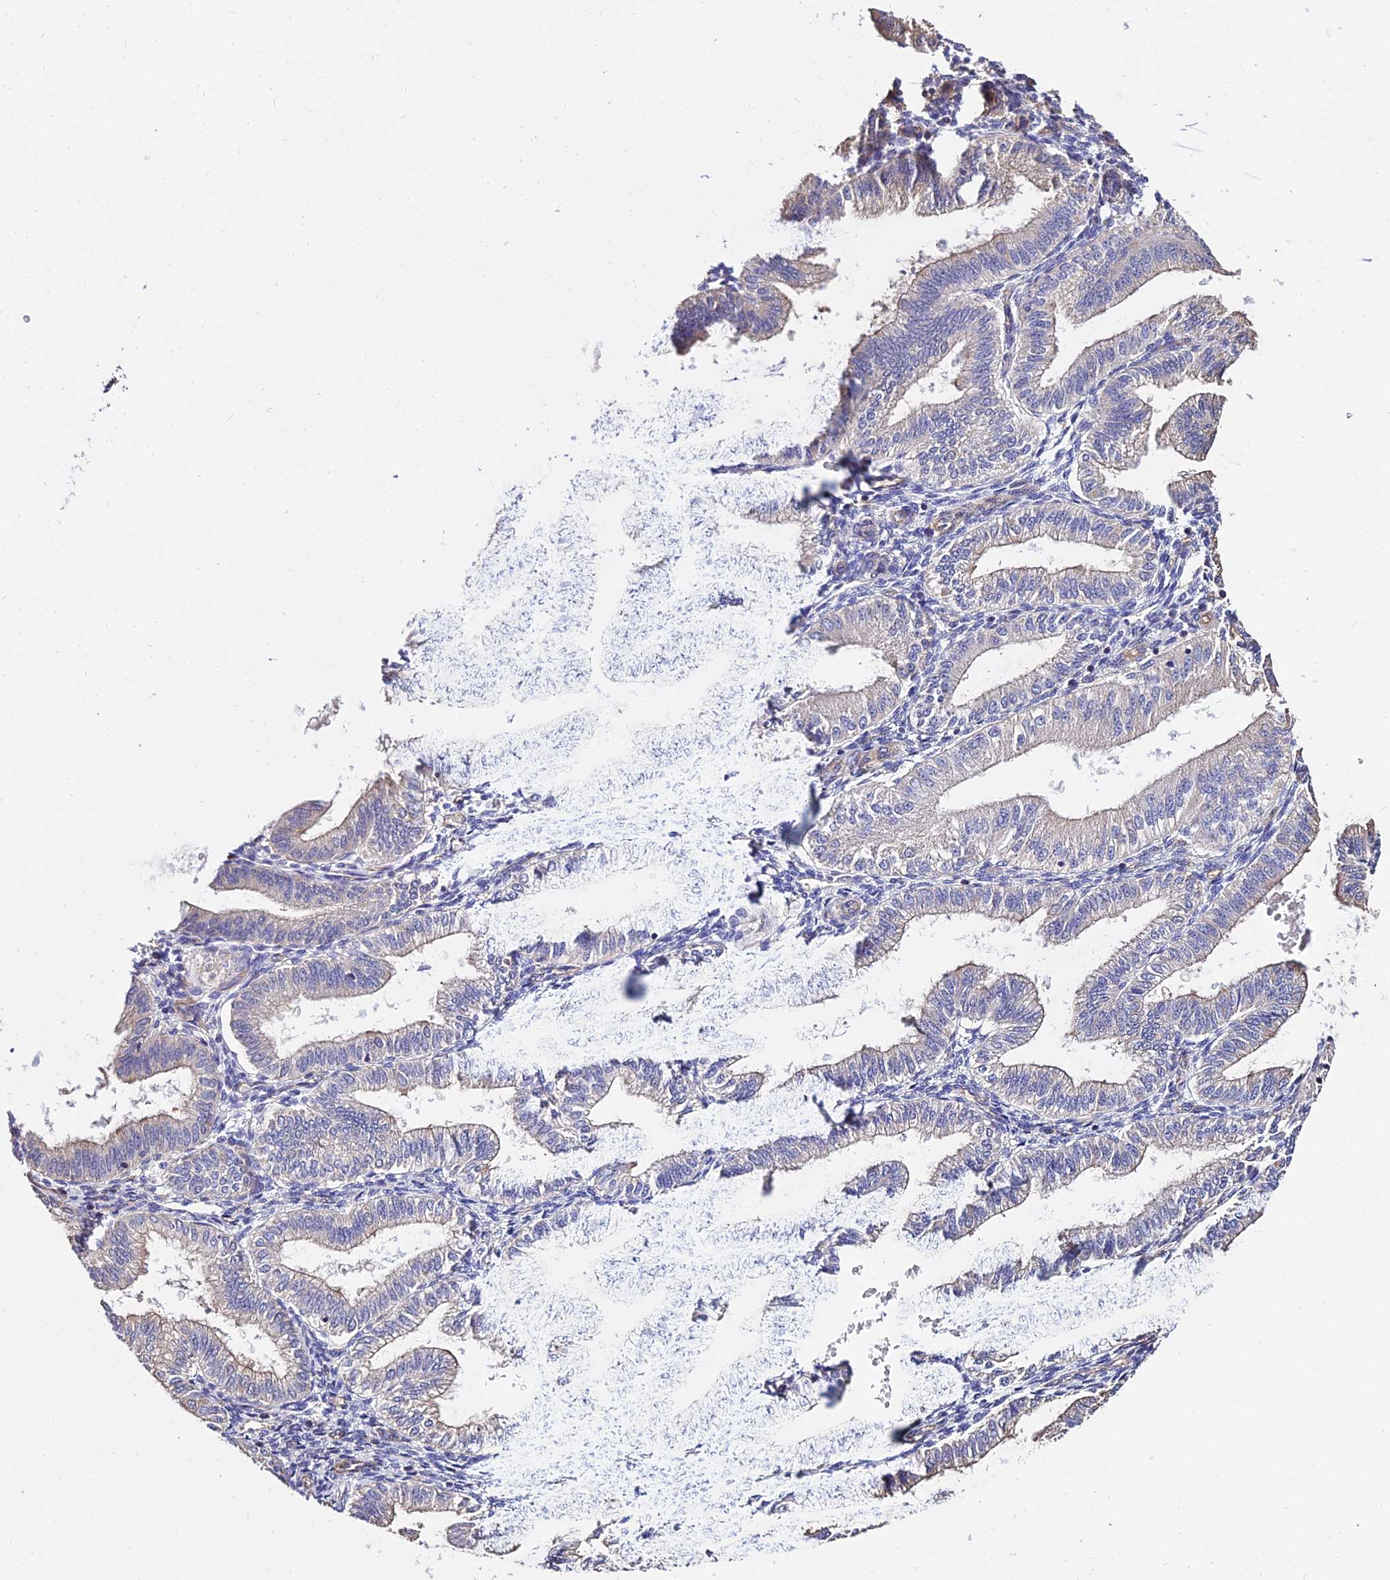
{"staining": {"intensity": "weak", "quantity": "25%-75%", "location": "cytoplasmic/membranous"}, "tissue": "endometrium", "cell_type": "Cells in endometrial stroma", "image_type": "normal", "snomed": [{"axis": "morphology", "description": "Normal tissue, NOS"}, {"axis": "topography", "description": "Endometrium"}], "caption": "About 25%-75% of cells in endometrial stroma in normal human endometrium show weak cytoplasmic/membranous protein expression as visualized by brown immunohistochemical staining.", "gene": "CALM1", "patient": {"sex": "female", "age": 39}}